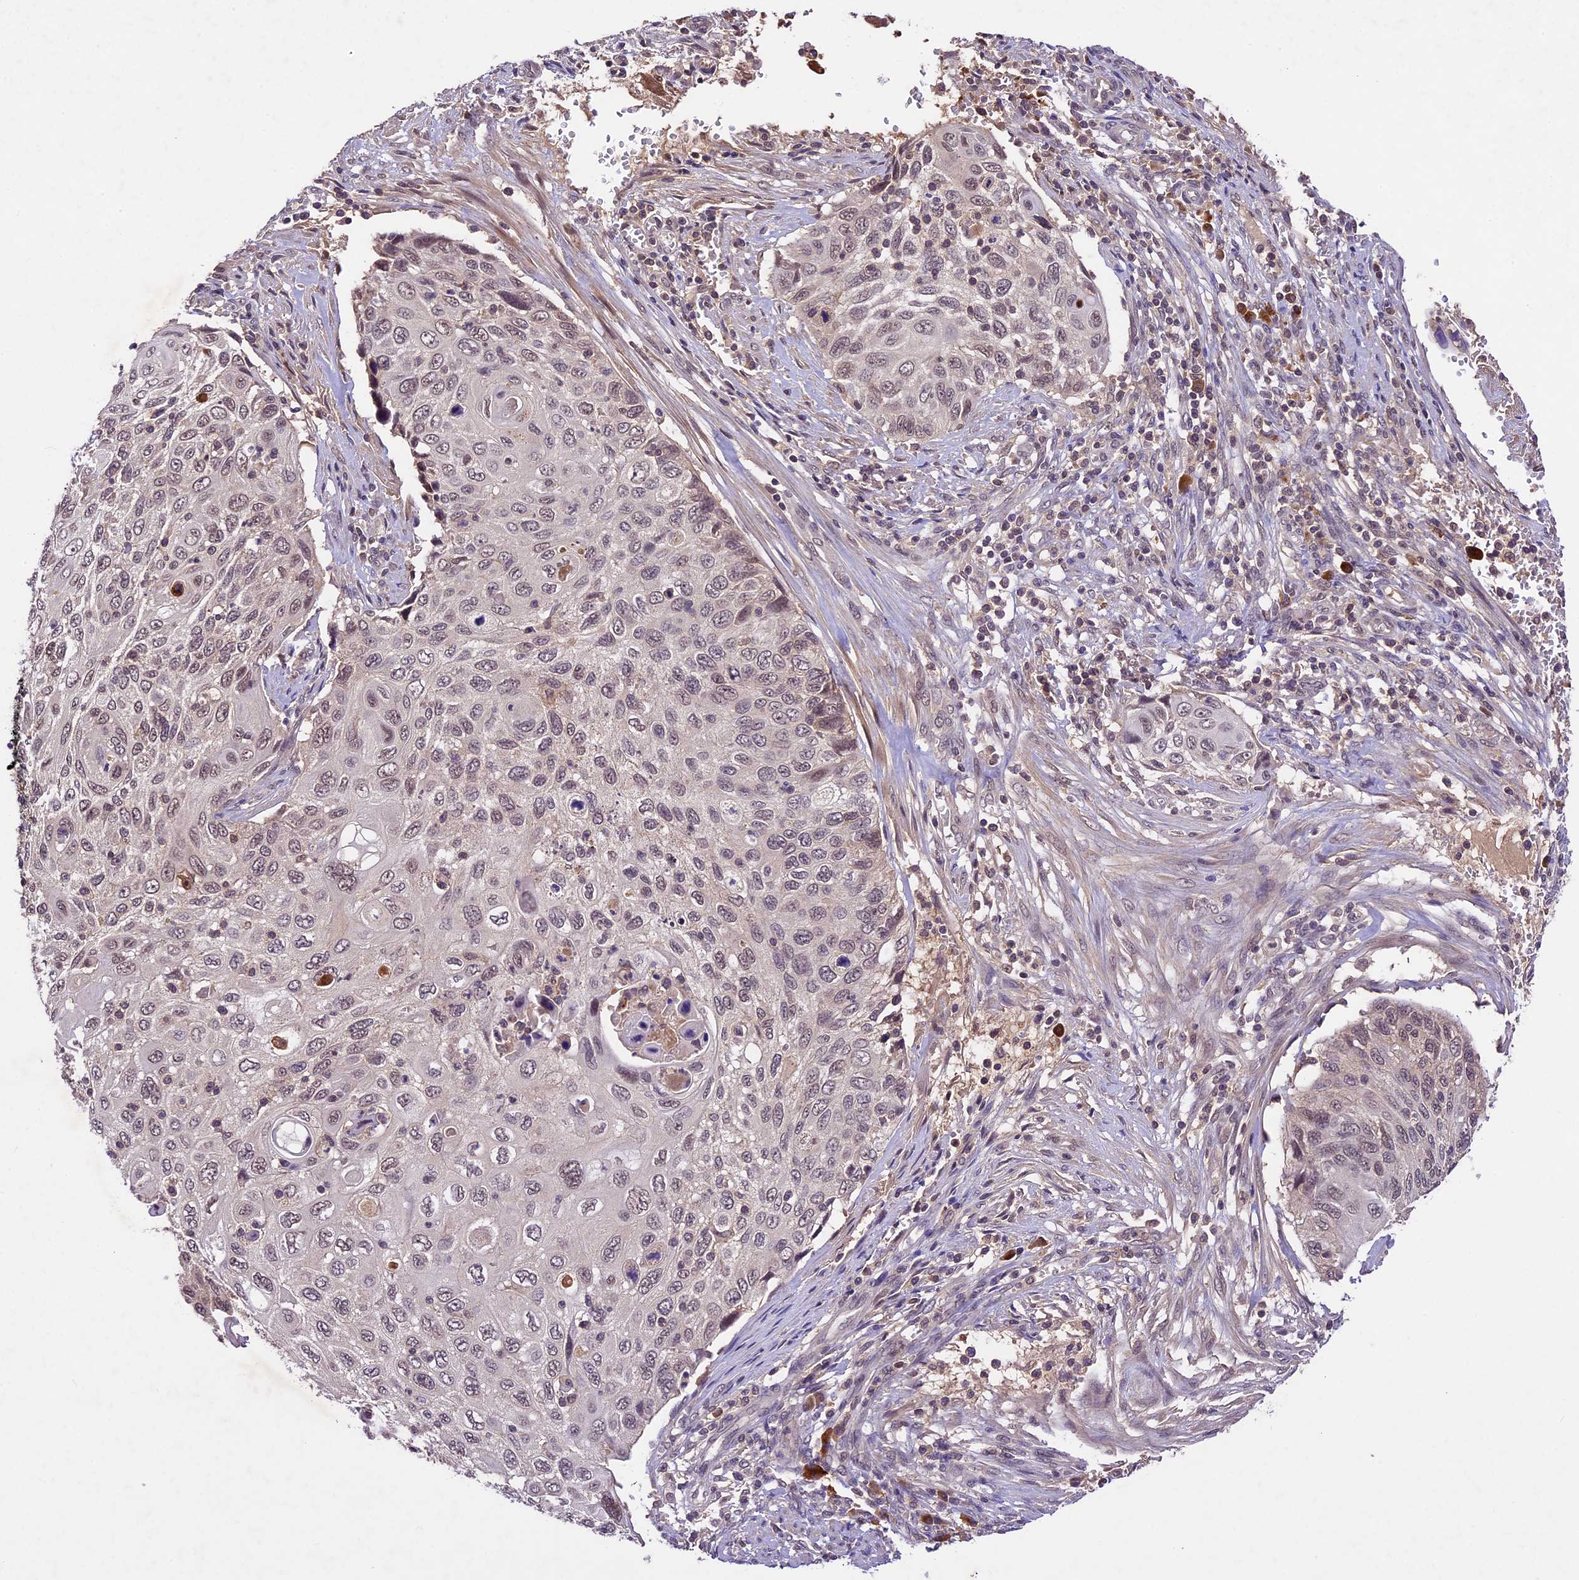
{"staining": {"intensity": "weak", "quantity": "<25%", "location": "nuclear"}, "tissue": "cervical cancer", "cell_type": "Tumor cells", "image_type": "cancer", "snomed": [{"axis": "morphology", "description": "Squamous cell carcinoma, NOS"}, {"axis": "topography", "description": "Cervix"}], "caption": "This is an immunohistochemistry image of squamous cell carcinoma (cervical). There is no staining in tumor cells.", "gene": "ATP10A", "patient": {"sex": "female", "age": 70}}